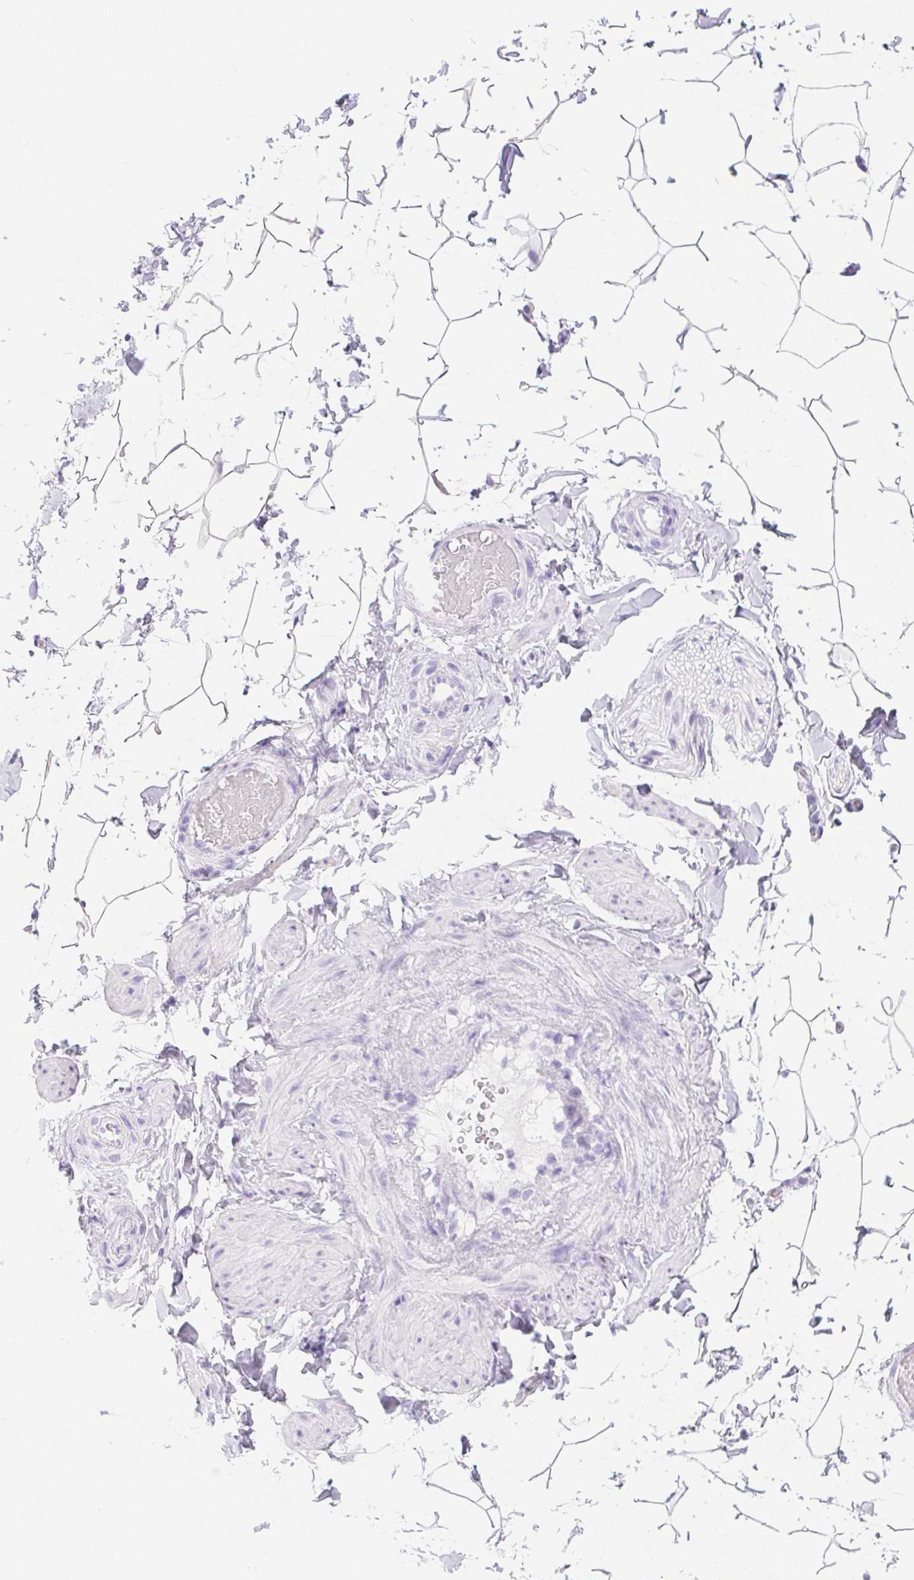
{"staining": {"intensity": "negative", "quantity": "none", "location": "none"}, "tissue": "adipose tissue", "cell_type": "Adipocytes", "image_type": "normal", "snomed": [{"axis": "morphology", "description": "Normal tissue, NOS"}, {"axis": "topography", "description": "Epididymis"}, {"axis": "topography", "description": "Peripheral nerve tissue"}], "caption": "This photomicrograph is of benign adipose tissue stained with immunohistochemistry to label a protein in brown with the nuclei are counter-stained blue. There is no staining in adipocytes.", "gene": "PNLIP", "patient": {"sex": "male", "age": 32}}